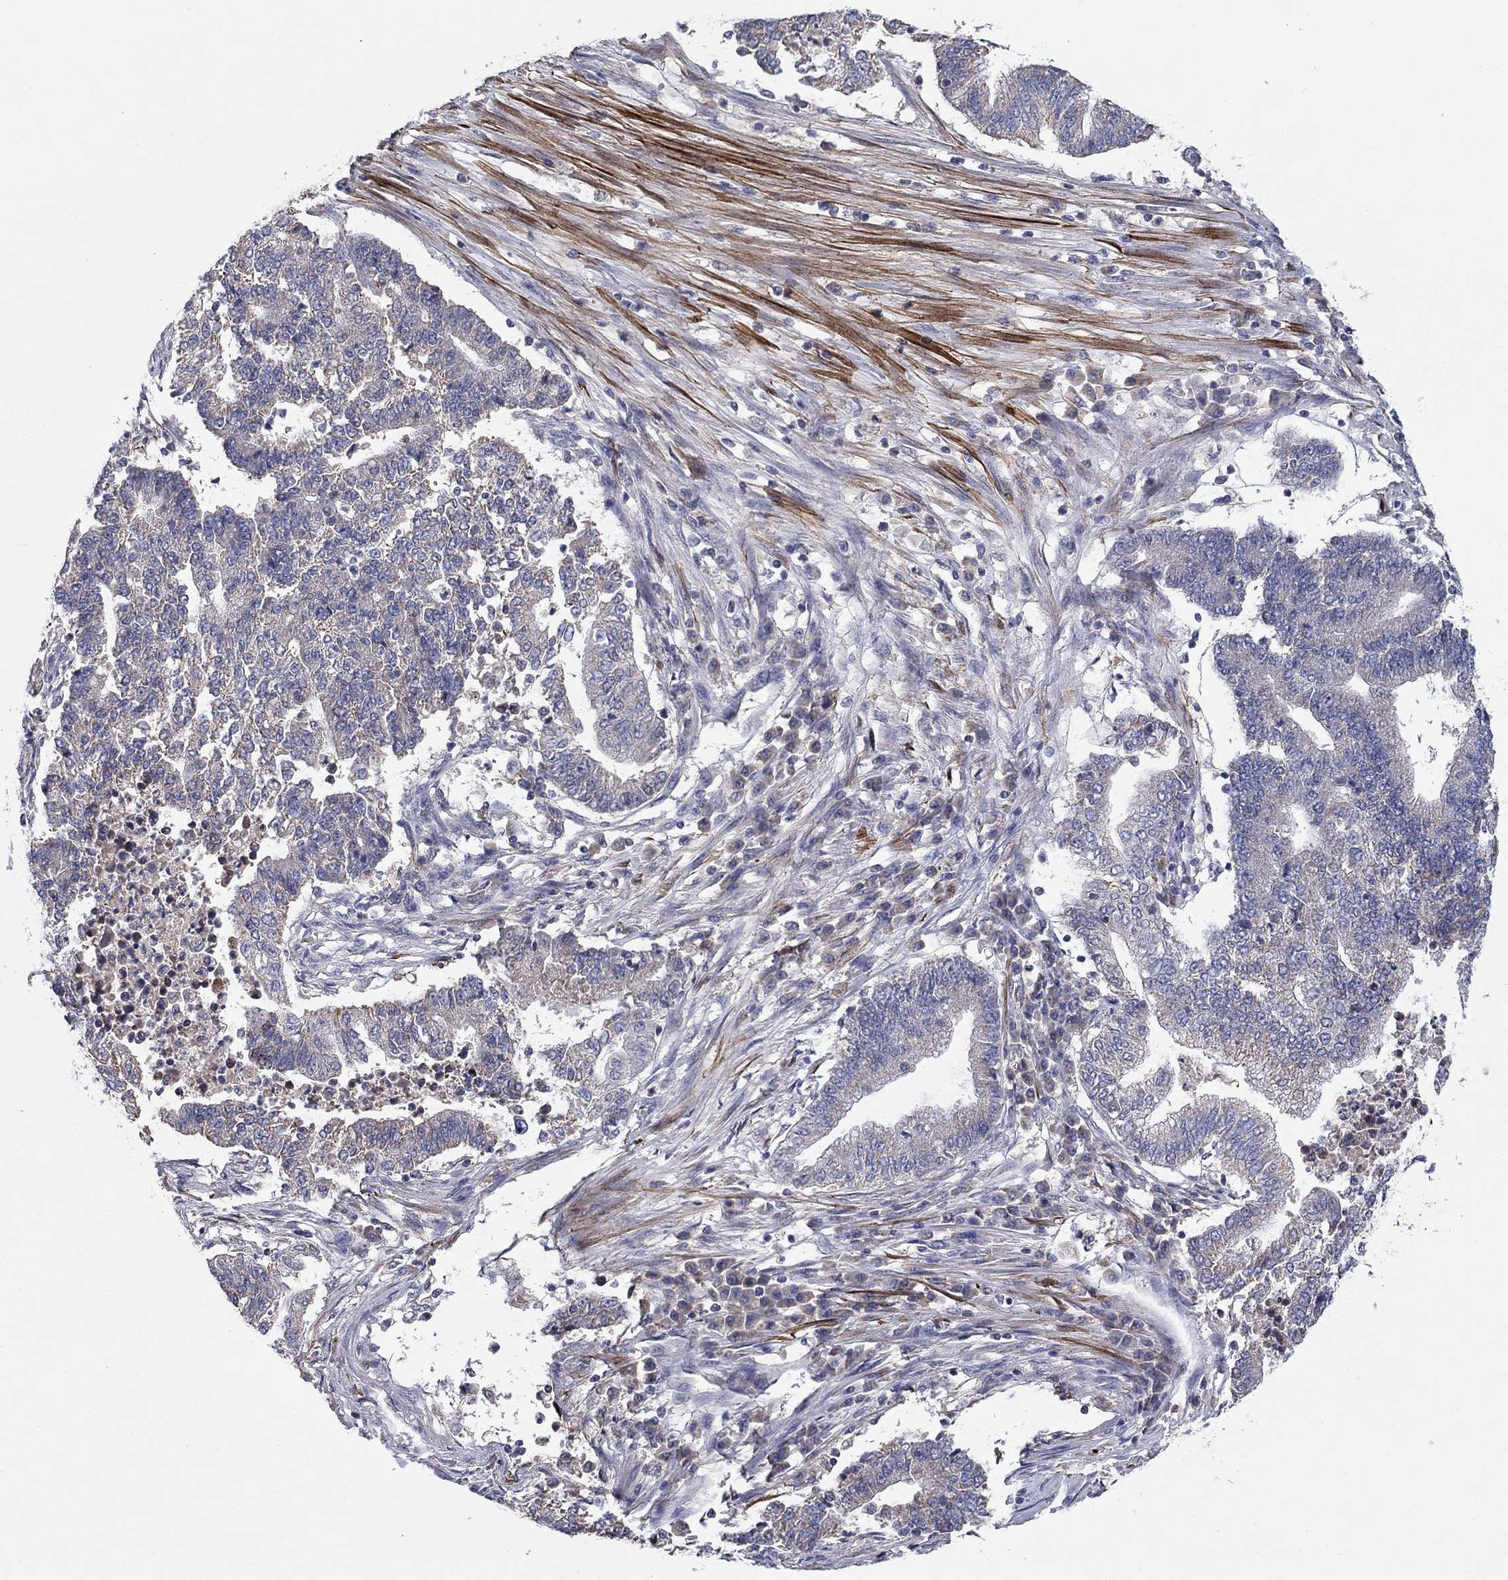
{"staining": {"intensity": "negative", "quantity": "none", "location": "none"}, "tissue": "endometrial cancer", "cell_type": "Tumor cells", "image_type": "cancer", "snomed": [{"axis": "morphology", "description": "Adenocarcinoma, NOS"}, {"axis": "topography", "description": "Uterus"}, {"axis": "topography", "description": "Endometrium"}], "caption": "Image shows no protein positivity in tumor cells of endometrial cancer tissue.", "gene": "FRK", "patient": {"sex": "female", "age": 54}}